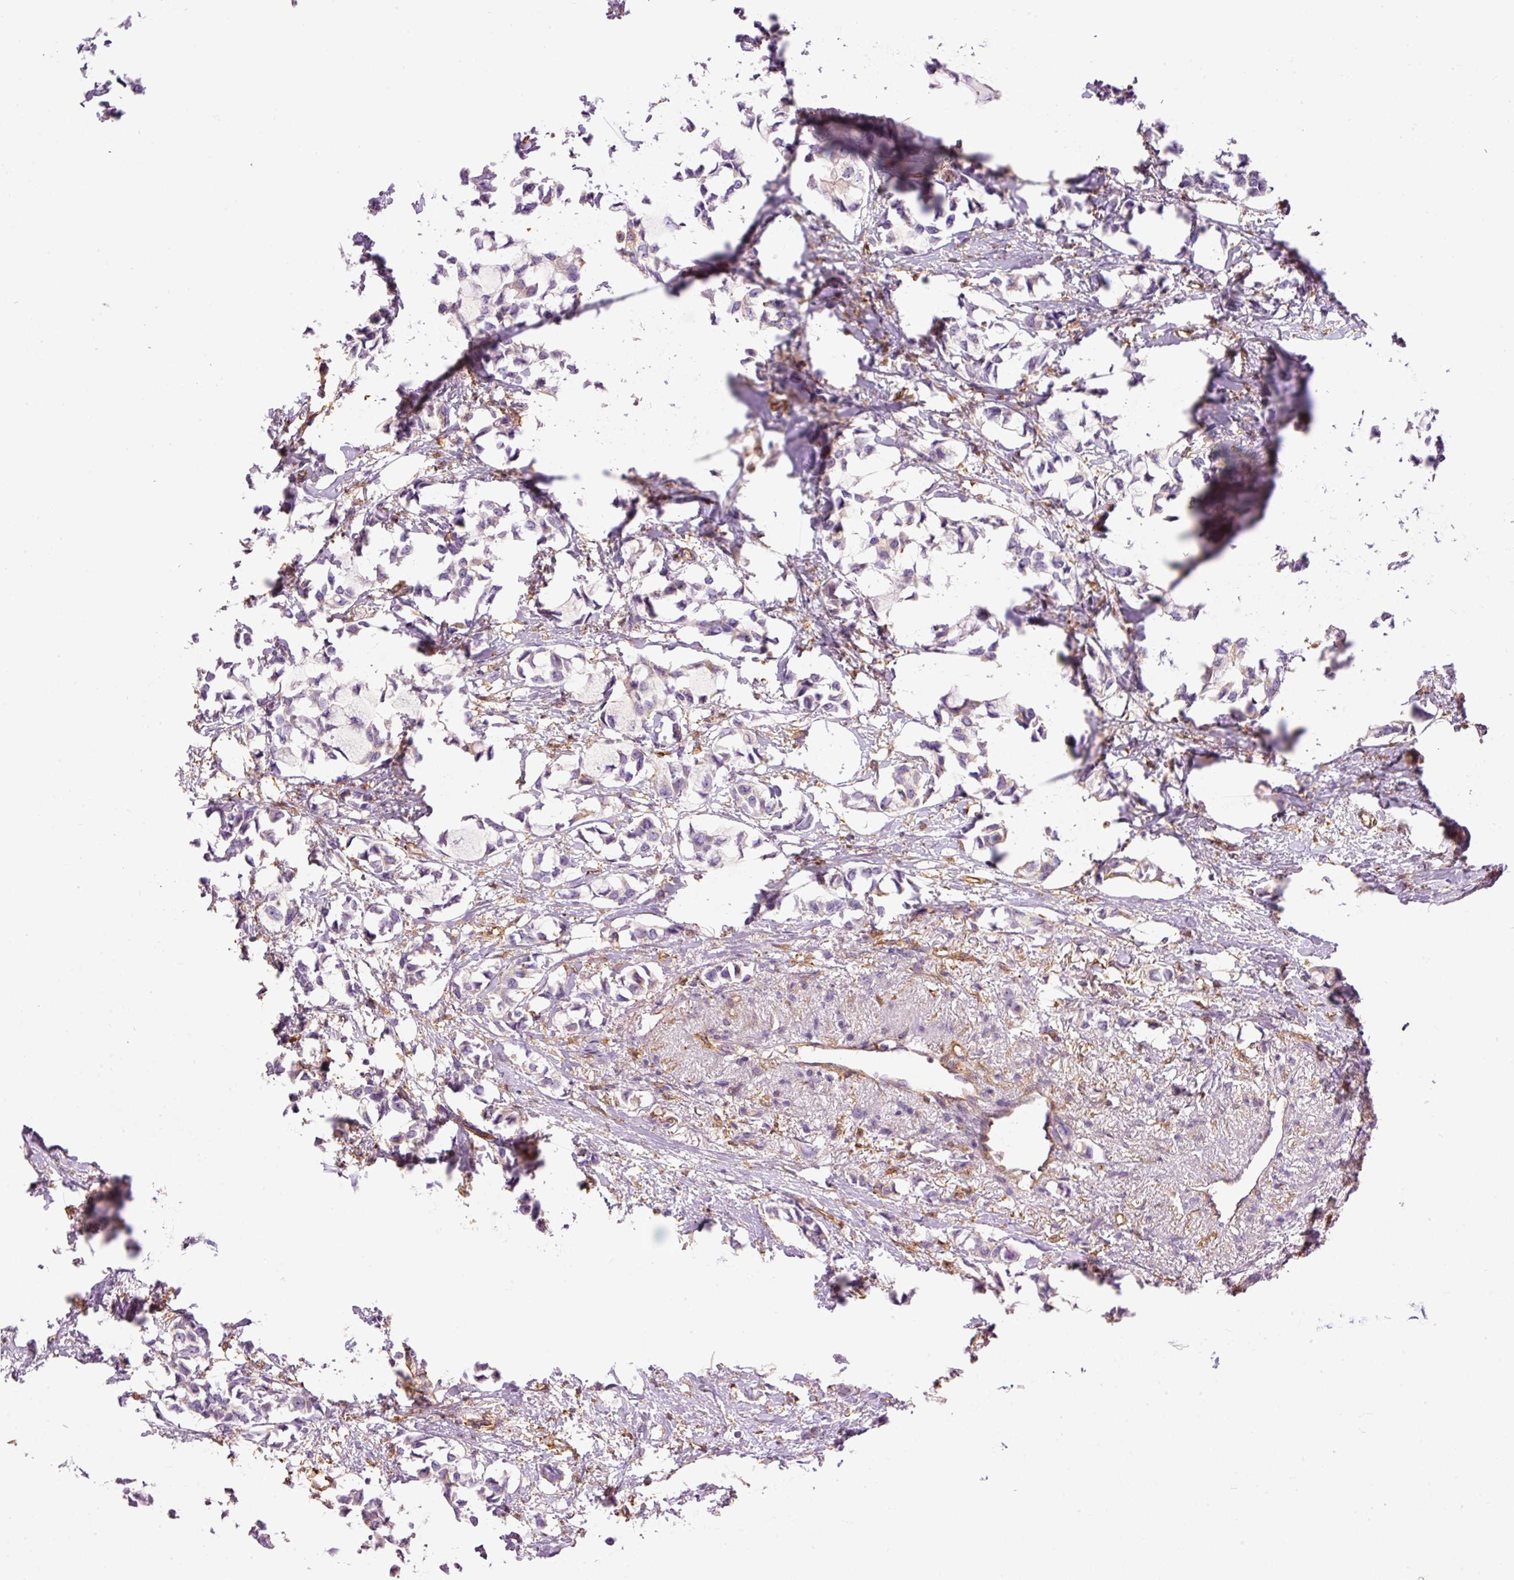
{"staining": {"intensity": "negative", "quantity": "none", "location": "none"}, "tissue": "breast cancer", "cell_type": "Tumor cells", "image_type": "cancer", "snomed": [{"axis": "morphology", "description": "Duct carcinoma"}, {"axis": "topography", "description": "Breast"}], "caption": "A high-resolution image shows immunohistochemistry (IHC) staining of intraductal carcinoma (breast), which exhibits no significant positivity in tumor cells.", "gene": "IL10RB", "patient": {"sex": "female", "age": 73}}